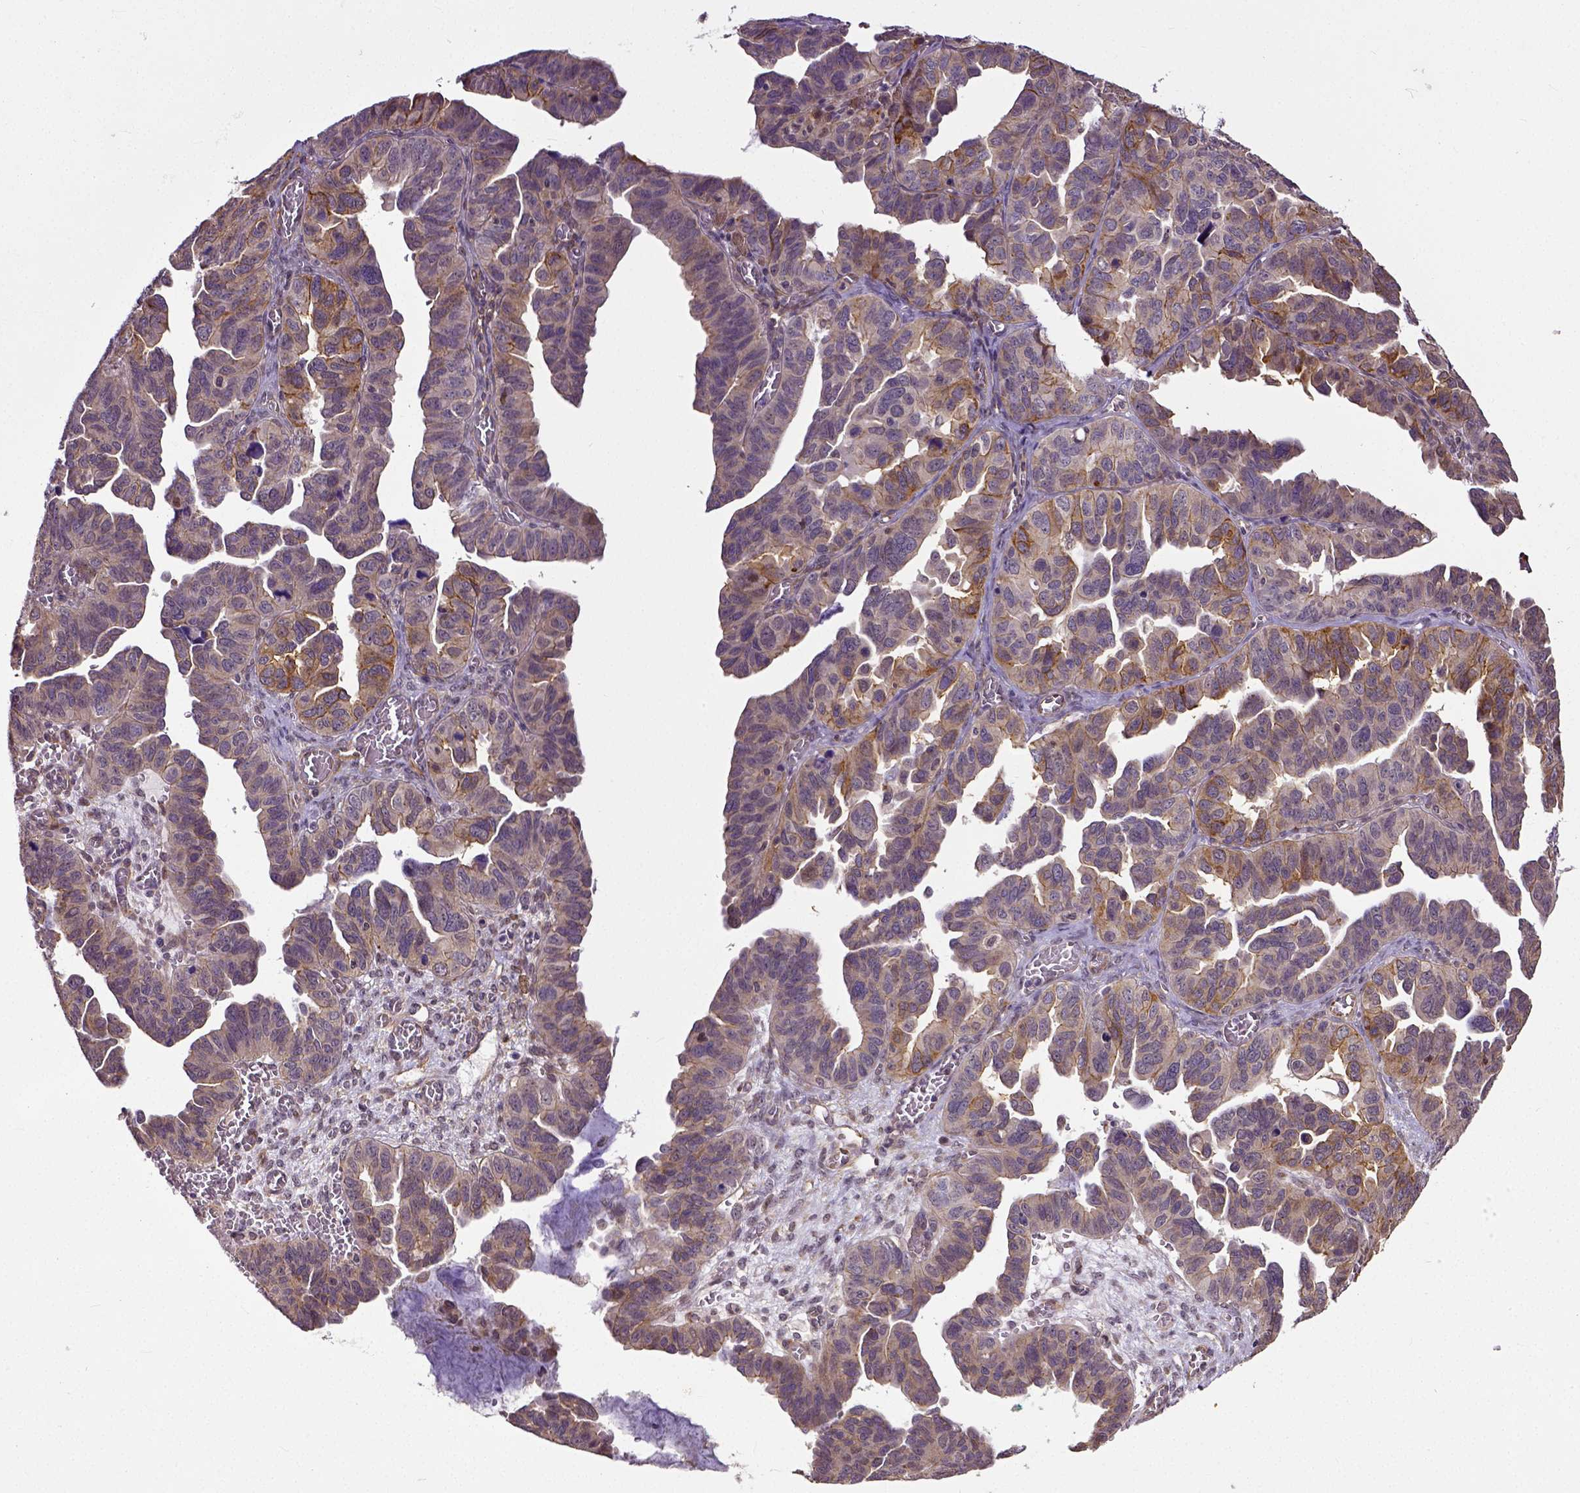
{"staining": {"intensity": "moderate", "quantity": "25%-75%", "location": "cytoplasmic/membranous"}, "tissue": "ovarian cancer", "cell_type": "Tumor cells", "image_type": "cancer", "snomed": [{"axis": "morphology", "description": "Cystadenocarcinoma, serous, NOS"}, {"axis": "topography", "description": "Ovary"}], "caption": "A micrograph of ovarian cancer stained for a protein exhibits moderate cytoplasmic/membranous brown staining in tumor cells.", "gene": "DICER1", "patient": {"sex": "female", "age": 64}}